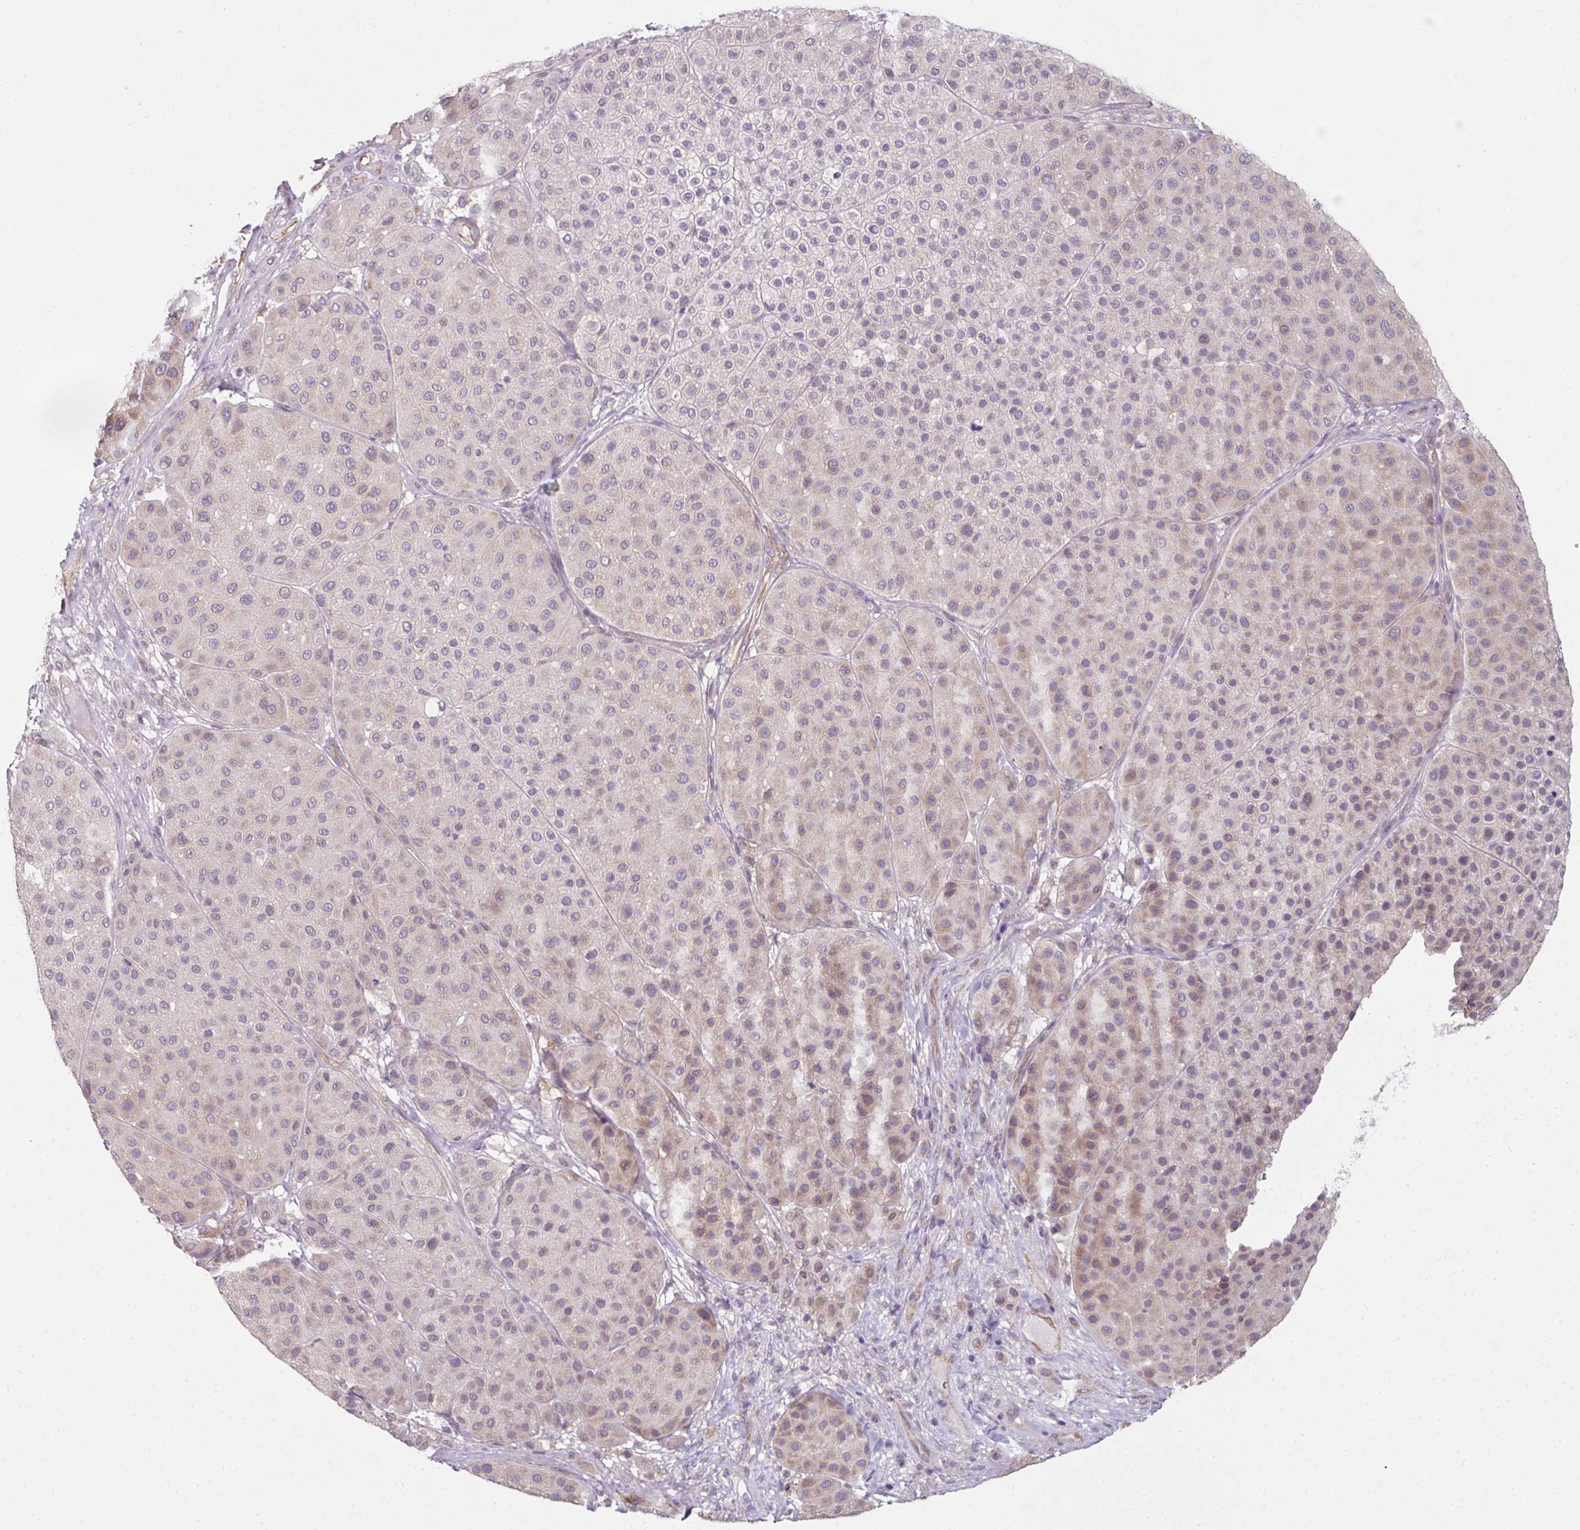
{"staining": {"intensity": "weak", "quantity": "25%-75%", "location": "cytoplasmic/membranous,nuclear"}, "tissue": "melanoma", "cell_type": "Tumor cells", "image_type": "cancer", "snomed": [{"axis": "morphology", "description": "Malignant melanoma, Metastatic site"}, {"axis": "topography", "description": "Smooth muscle"}], "caption": "Immunohistochemistry staining of malignant melanoma (metastatic site), which shows low levels of weak cytoplasmic/membranous and nuclear positivity in about 25%-75% of tumor cells indicating weak cytoplasmic/membranous and nuclear protein expression. The staining was performed using DAB (3,3'-diaminobenzidine) (brown) for protein detection and nuclei were counterstained in hematoxylin (blue).", "gene": "C19orf33", "patient": {"sex": "male", "age": 41}}